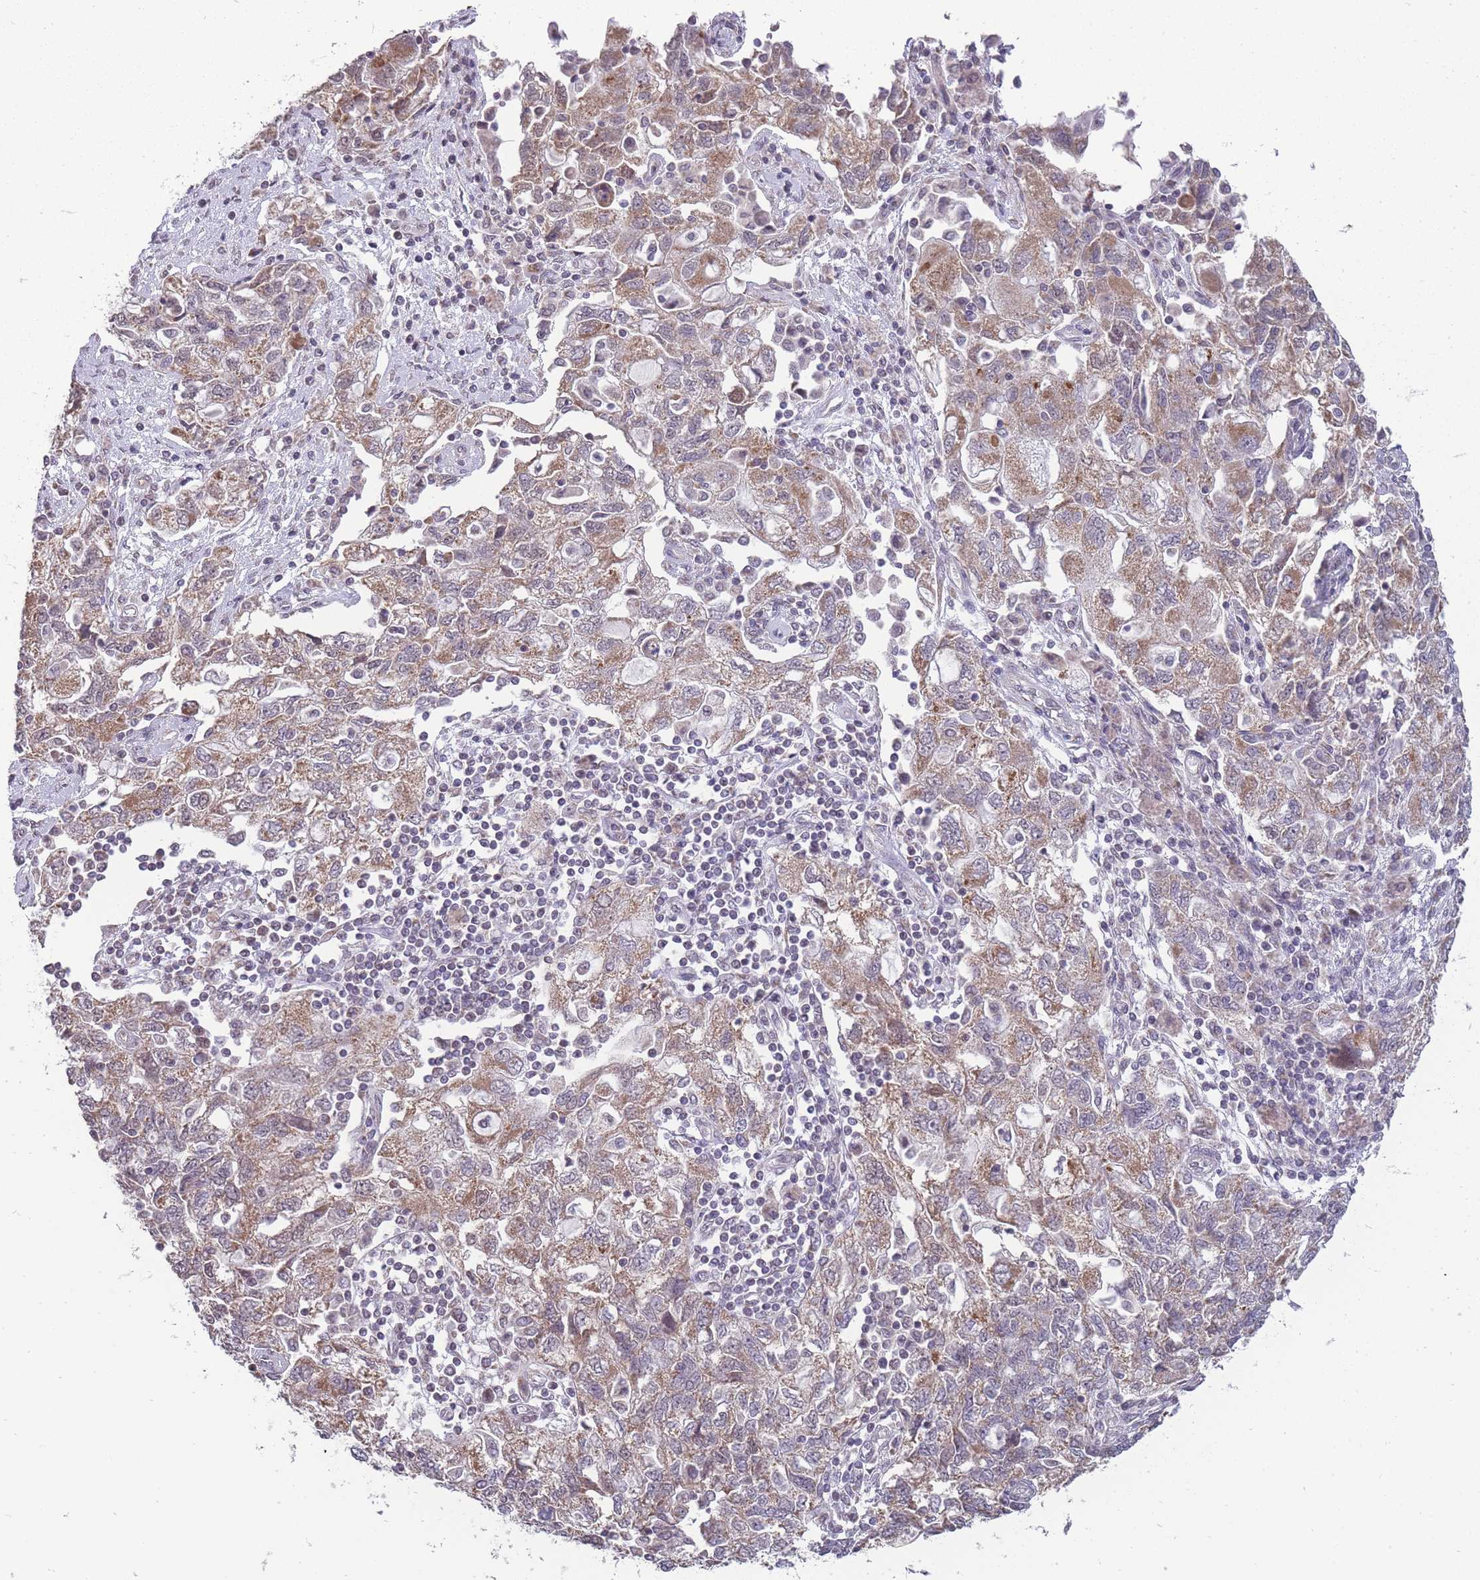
{"staining": {"intensity": "weak", "quantity": "25%-75%", "location": "cytoplasmic/membranous"}, "tissue": "ovarian cancer", "cell_type": "Tumor cells", "image_type": "cancer", "snomed": [{"axis": "morphology", "description": "Carcinoma, NOS"}, {"axis": "morphology", "description": "Cystadenocarcinoma, serous, NOS"}, {"axis": "topography", "description": "Ovary"}], "caption": "Ovarian cancer (serous cystadenocarcinoma) stained for a protein (brown) shows weak cytoplasmic/membranous positive staining in approximately 25%-75% of tumor cells.", "gene": "NELL1", "patient": {"sex": "female", "age": 69}}